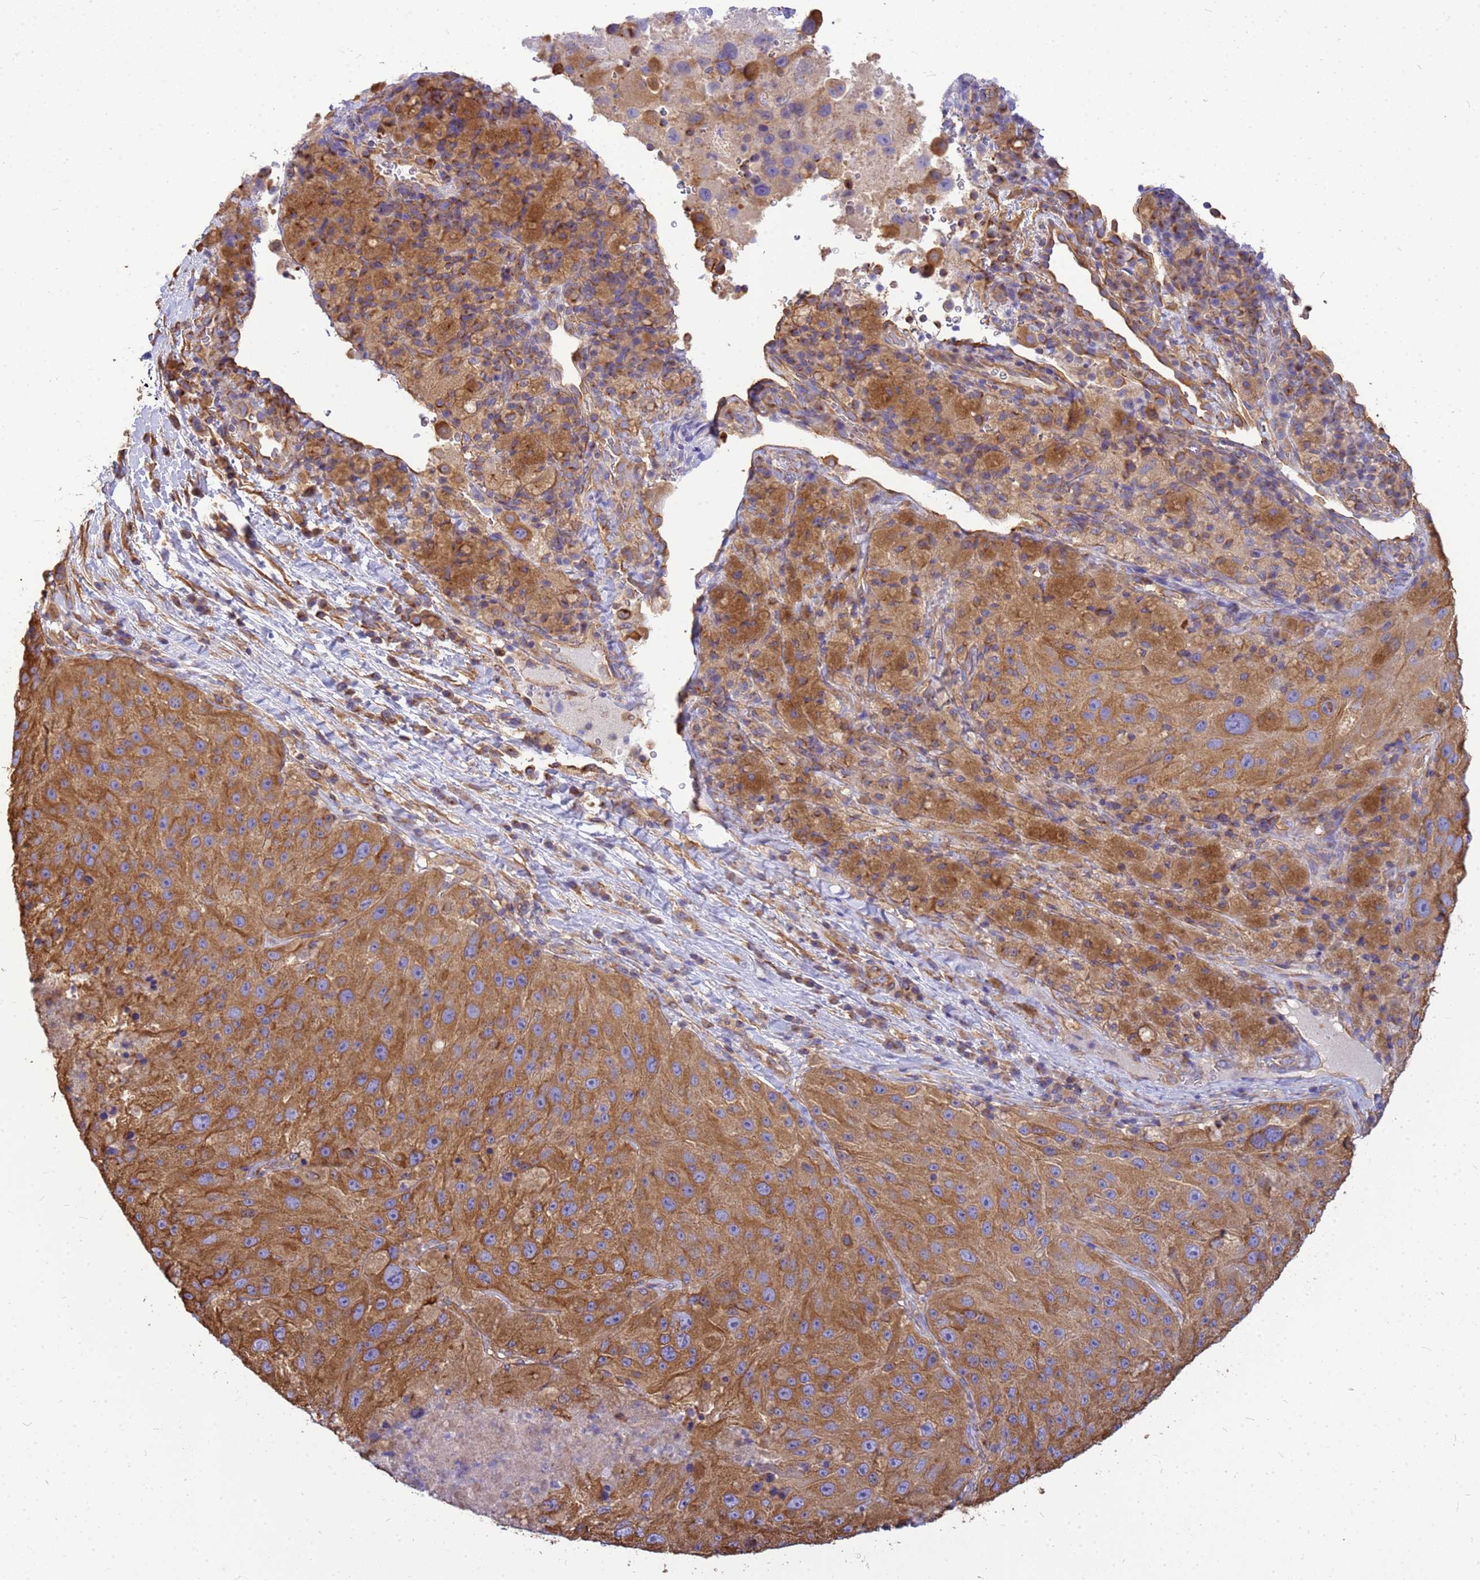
{"staining": {"intensity": "moderate", "quantity": ">75%", "location": "cytoplasmic/membranous"}, "tissue": "melanoma", "cell_type": "Tumor cells", "image_type": "cancer", "snomed": [{"axis": "morphology", "description": "Malignant melanoma, Metastatic site"}, {"axis": "topography", "description": "Lymph node"}], "caption": "A brown stain labels moderate cytoplasmic/membranous expression of a protein in melanoma tumor cells. The staining was performed using DAB (3,3'-diaminobenzidine), with brown indicating positive protein expression. Nuclei are stained blue with hematoxylin.", "gene": "TUBB1", "patient": {"sex": "male", "age": 62}}